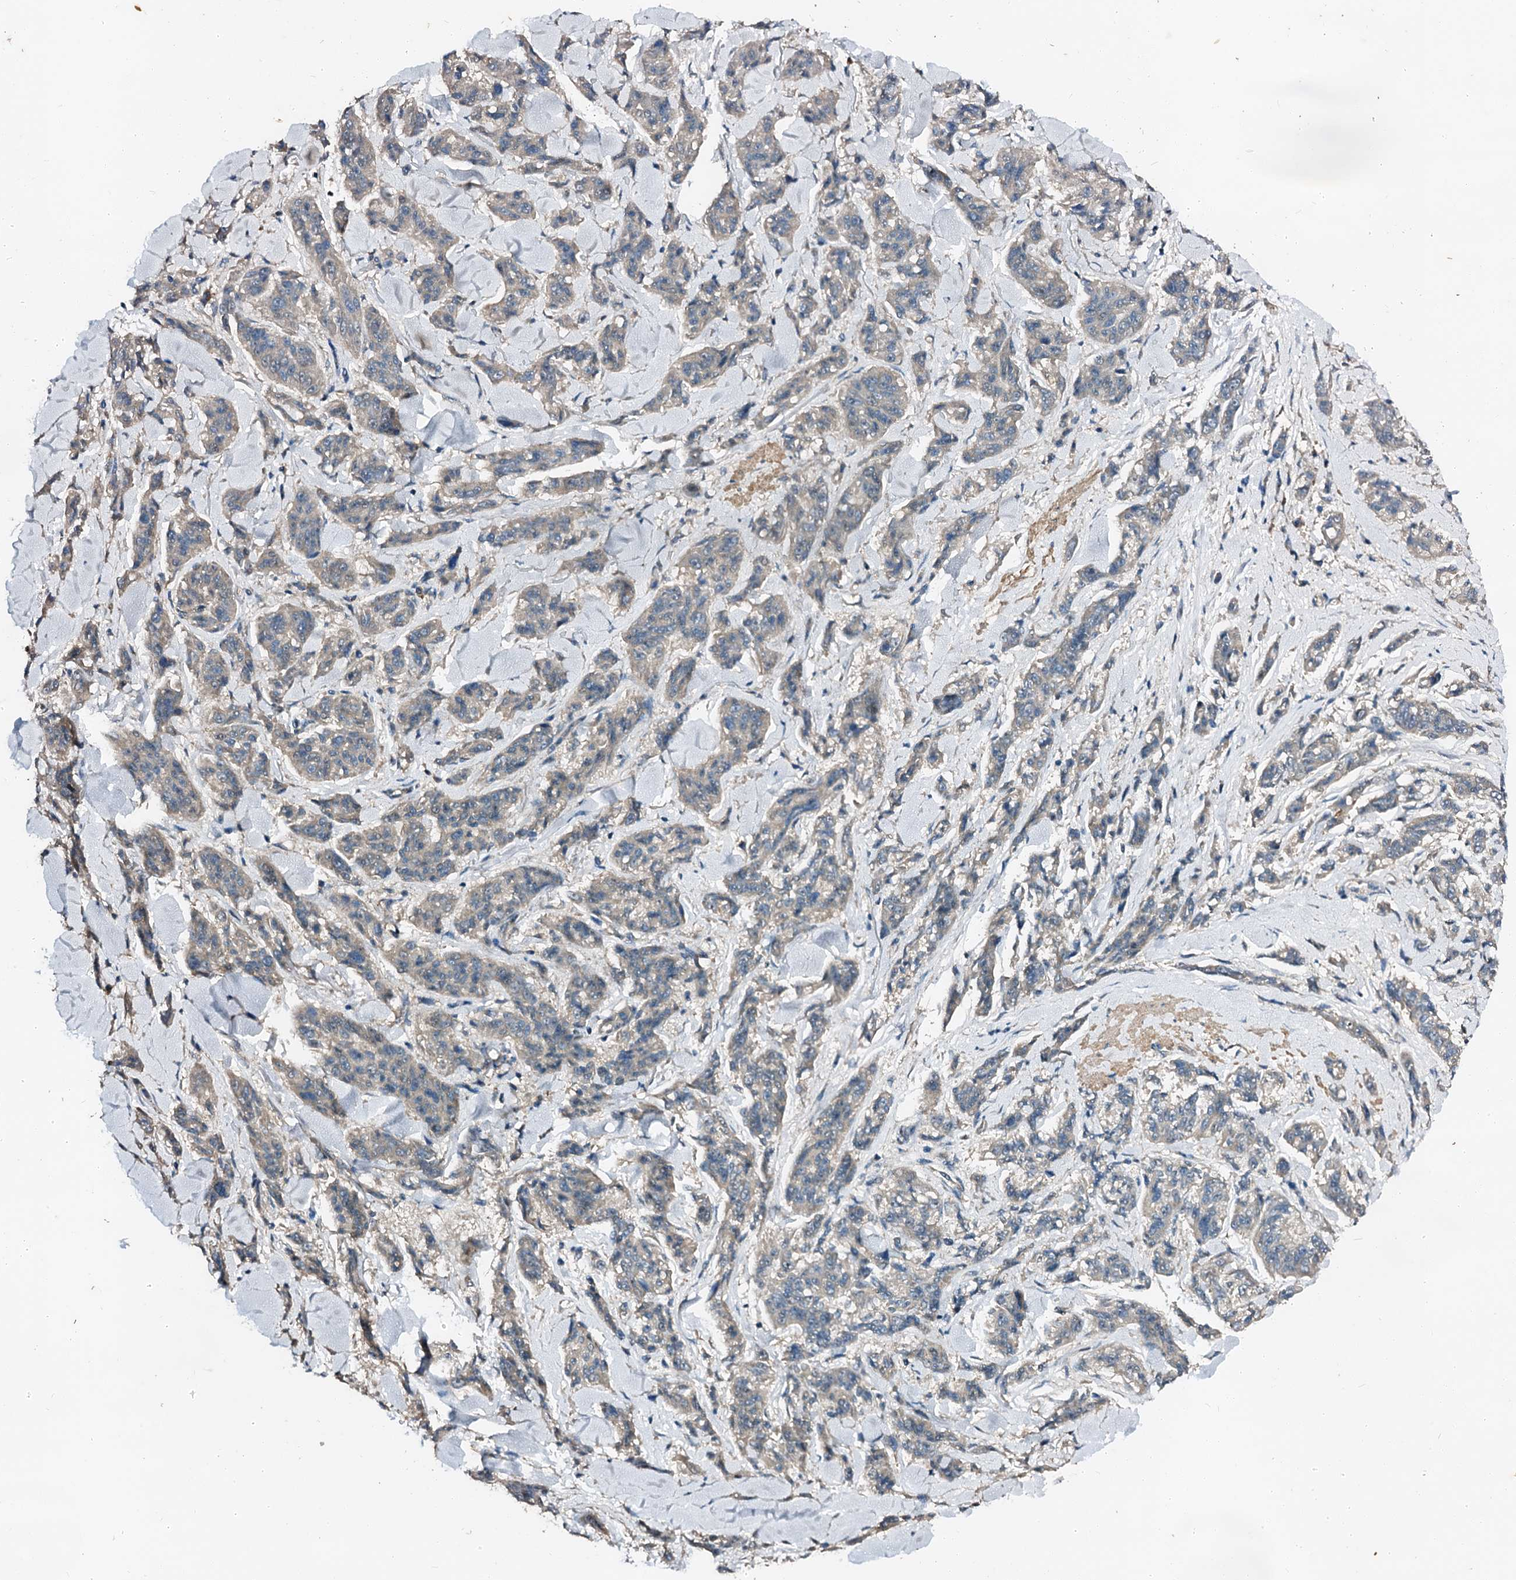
{"staining": {"intensity": "negative", "quantity": "none", "location": "none"}, "tissue": "melanoma", "cell_type": "Tumor cells", "image_type": "cancer", "snomed": [{"axis": "morphology", "description": "Malignant melanoma, NOS"}, {"axis": "topography", "description": "Skin"}], "caption": "A high-resolution image shows IHC staining of malignant melanoma, which exhibits no significant expression in tumor cells.", "gene": "FIBIN", "patient": {"sex": "male", "age": 53}}